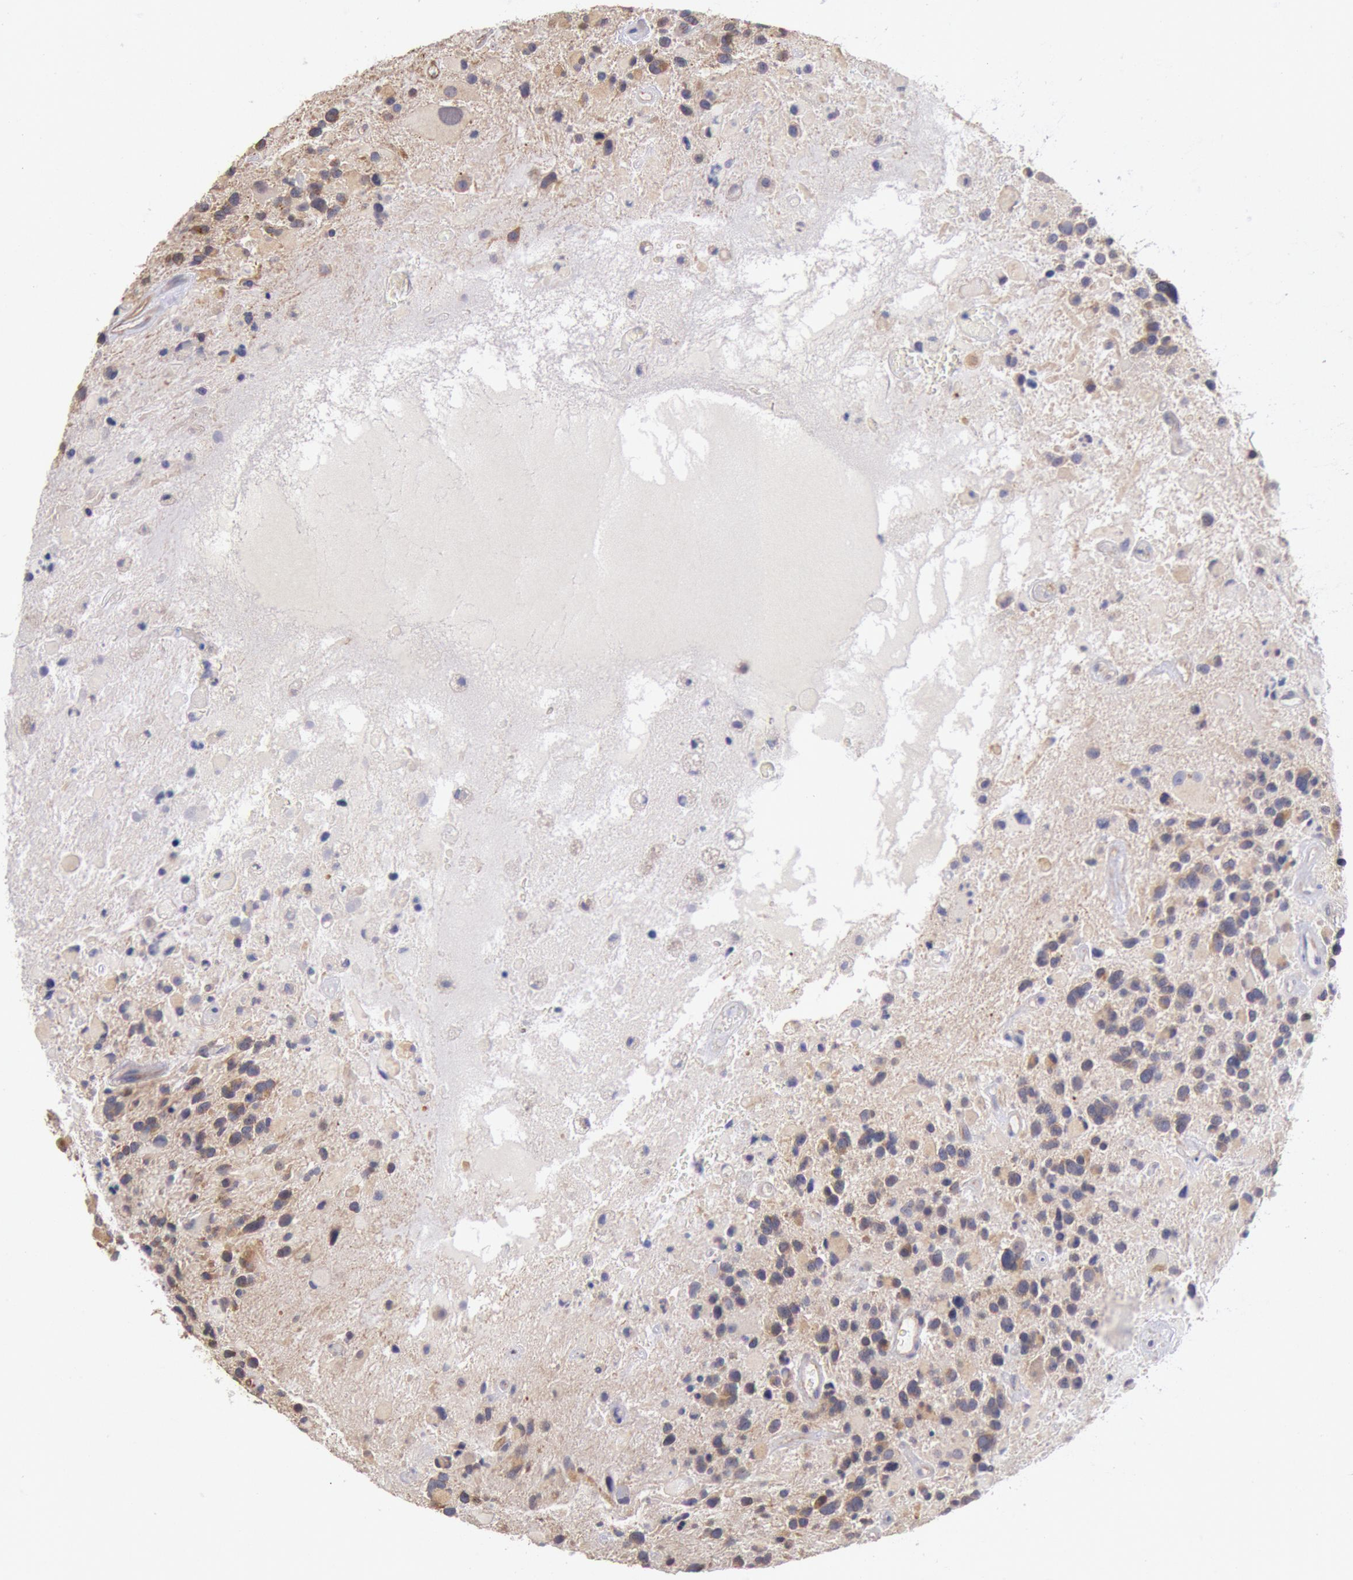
{"staining": {"intensity": "moderate", "quantity": ">75%", "location": "cytoplasmic/membranous"}, "tissue": "glioma", "cell_type": "Tumor cells", "image_type": "cancer", "snomed": [{"axis": "morphology", "description": "Glioma, malignant, High grade"}, {"axis": "topography", "description": "Brain"}], "caption": "High-magnification brightfield microscopy of glioma stained with DAB (brown) and counterstained with hematoxylin (blue). tumor cells exhibit moderate cytoplasmic/membranous positivity is present in about>75% of cells.", "gene": "DRG1", "patient": {"sex": "female", "age": 37}}